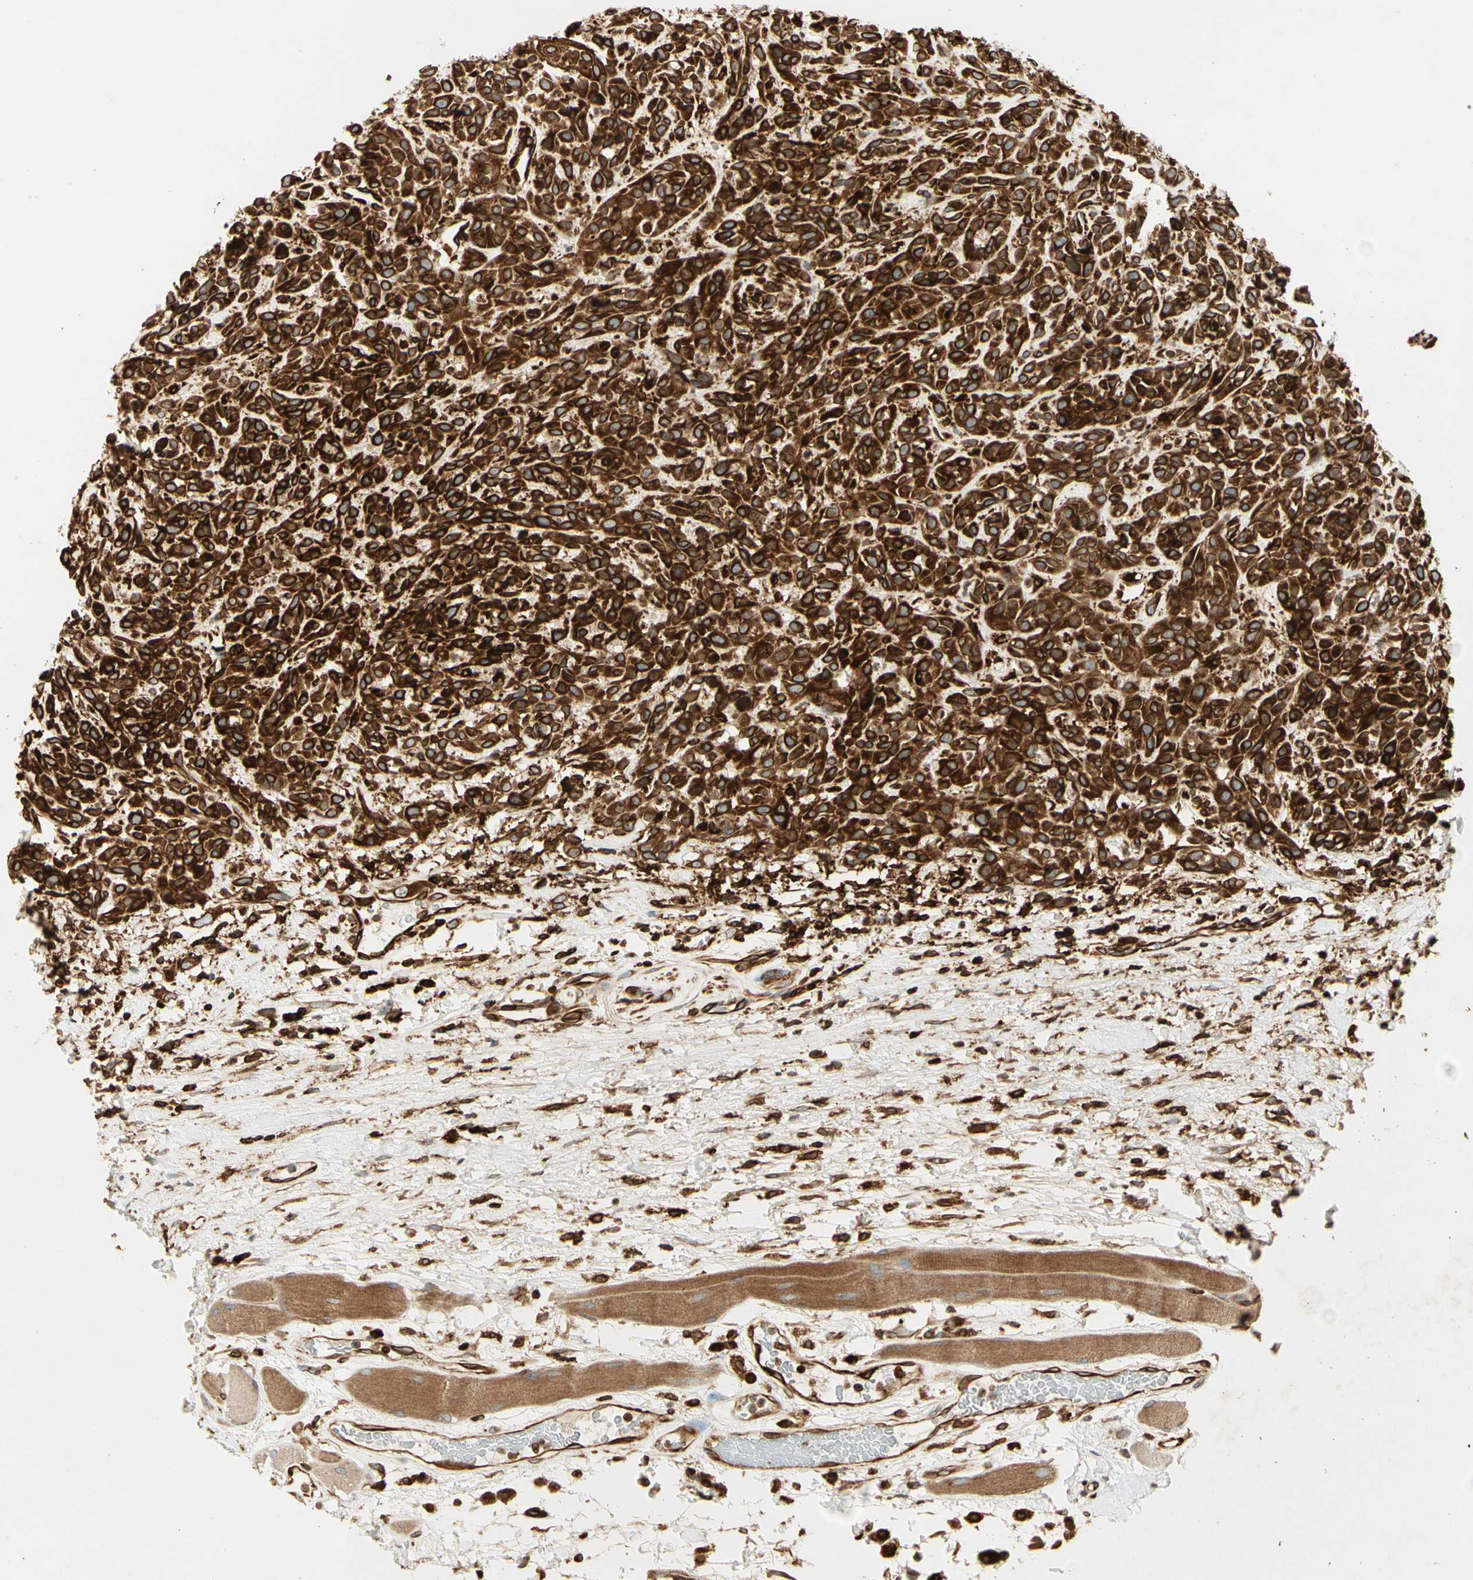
{"staining": {"intensity": "strong", "quantity": ">75%", "location": "cytoplasmic/membranous"}, "tissue": "head and neck cancer", "cell_type": "Tumor cells", "image_type": "cancer", "snomed": [{"axis": "morphology", "description": "Normal tissue, NOS"}, {"axis": "morphology", "description": "Squamous cell carcinoma, NOS"}, {"axis": "topography", "description": "Cartilage tissue"}, {"axis": "topography", "description": "Head-Neck"}], "caption": "A brown stain shows strong cytoplasmic/membranous staining of a protein in head and neck cancer (squamous cell carcinoma) tumor cells.", "gene": "TAPBP", "patient": {"sex": "male", "age": 62}}